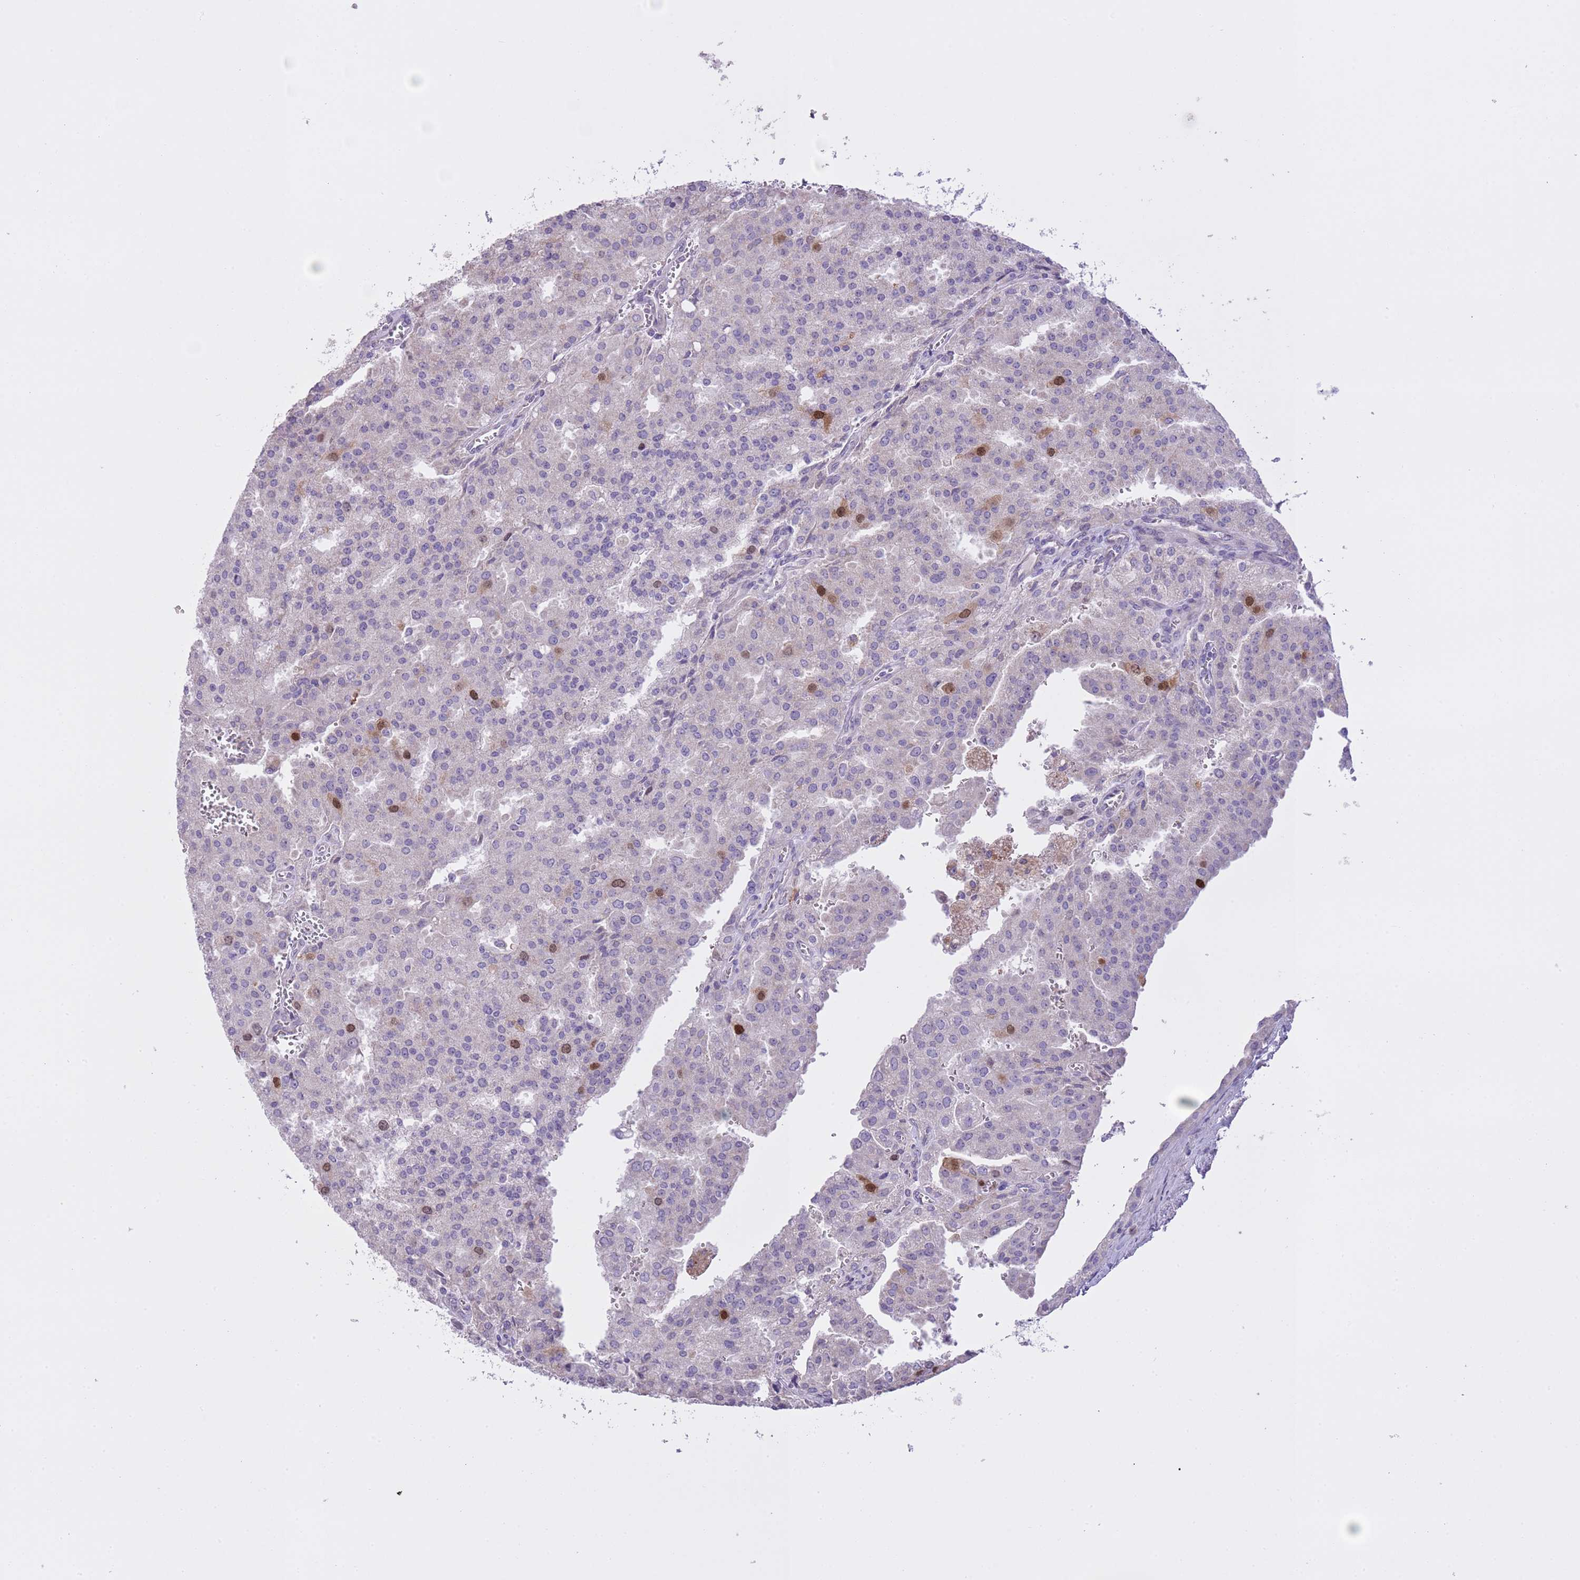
{"staining": {"intensity": "moderate", "quantity": "<25%", "location": "nuclear"}, "tissue": "prostate cancer", "cell_type": "Tumor cells", "image_type": "cancer", "snomed": [{"axis": "morphology", "description": "Adenocarcinoma, High grade"}, {"axis": "topography", "description": "Prostate"}], "caption": "Protein expression analysis of prostate high-grade adenocarcinoma exhibits moderate nuclear staining in approximately <25% of tumor cells. (Stains: DAB in brown, nuclei in blue, Microscopy: brightfield microscopy at high magnification).", "gene": "GMNN", "patient": {"sex": "male", "age": 68}}